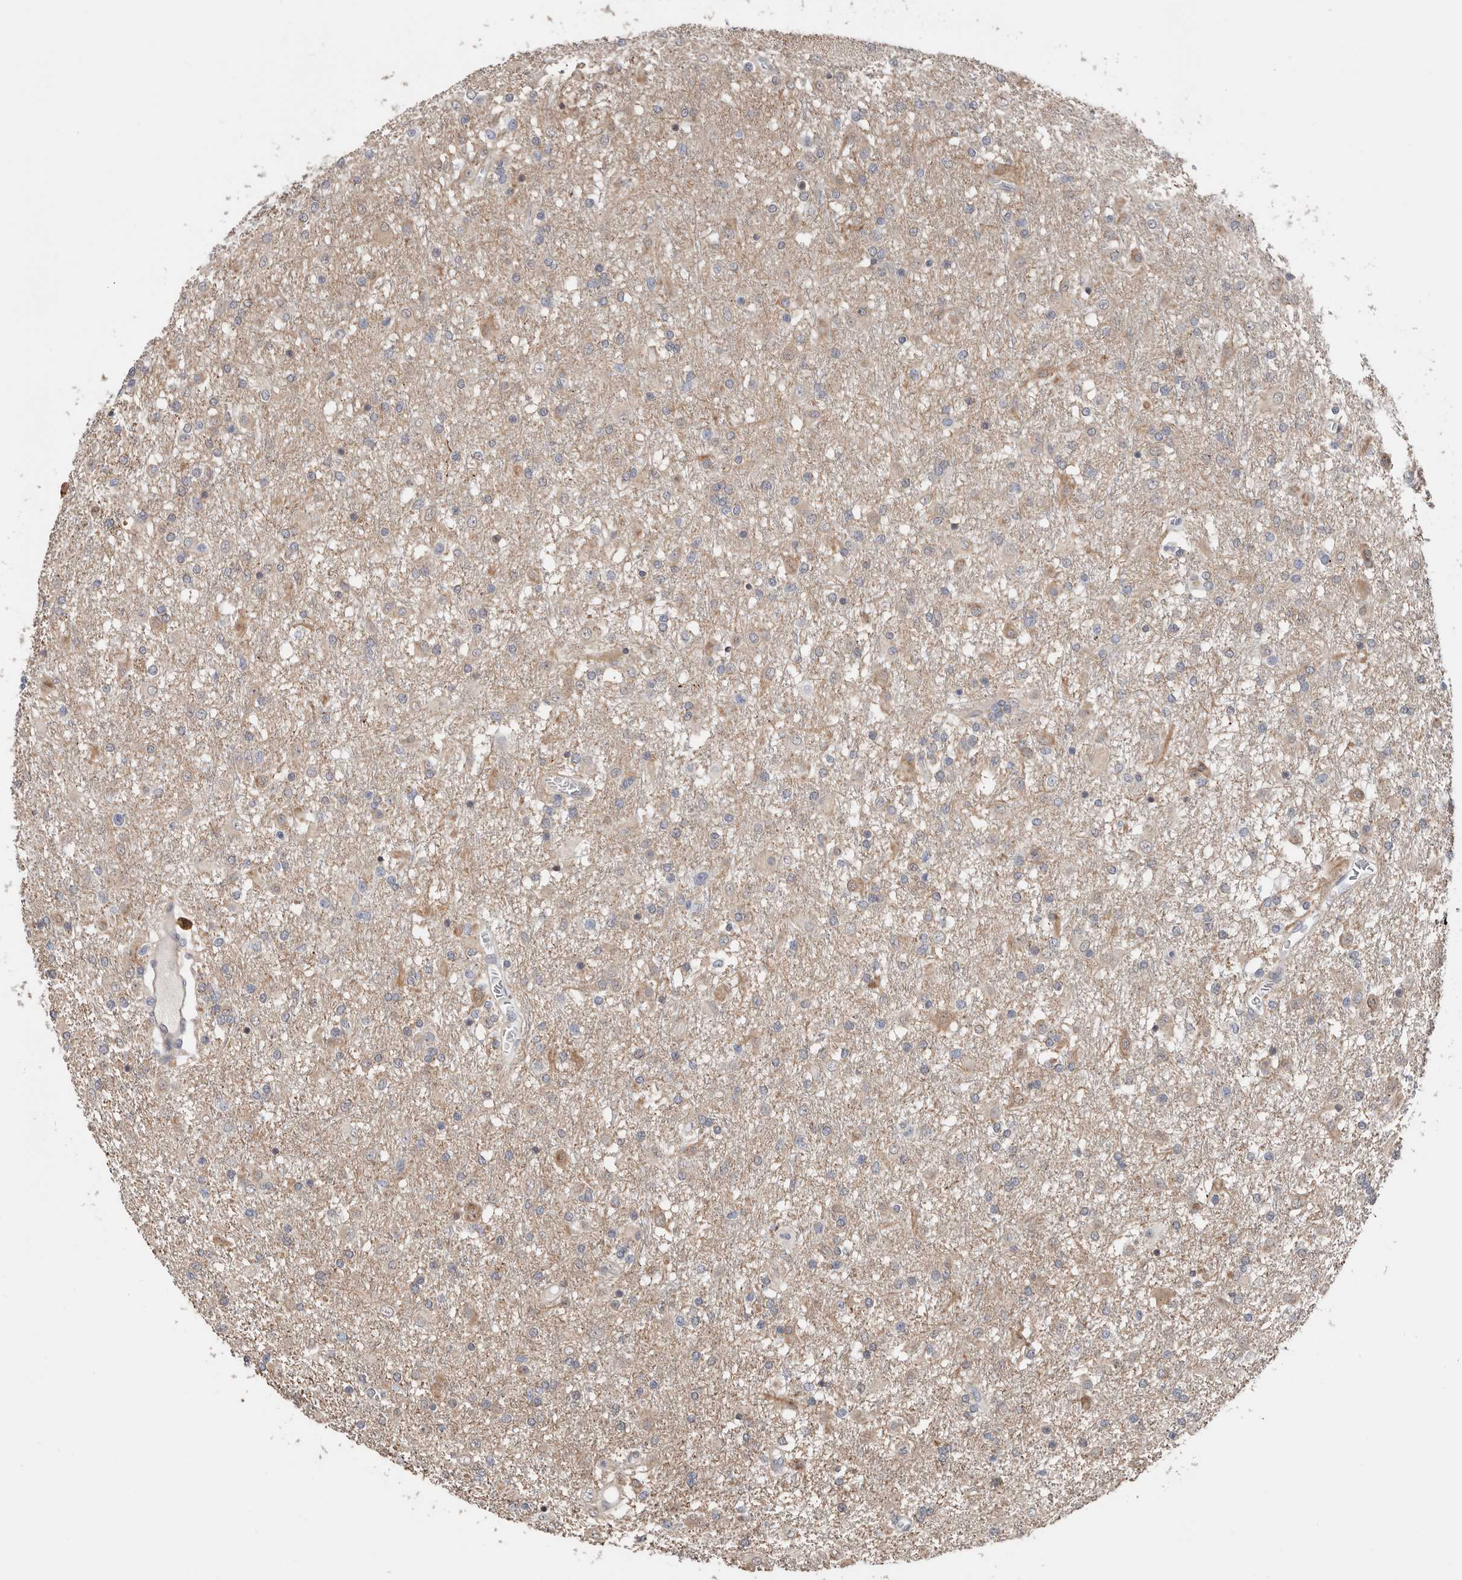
{"staining": {"intensity": "weak", "quantity": "<25%", "location": "cytoplasmic/membranous"}, "tissue": "glioma", "cell_type": "Tumor cells", "image_type": "cancer", "snomed": [{"axis": "morphology", "description": "Glioma, malignant, Low grade"}, {"axis": "topography", "description": "Brain"}], "caption": "IHC micrograph of malignant glioma (low-grade) stained for a protein (brown), which demonstrates no expression in tumor cells.", "gene": "ASRGL1", "patient": {"sex": "male", "age": 65}}